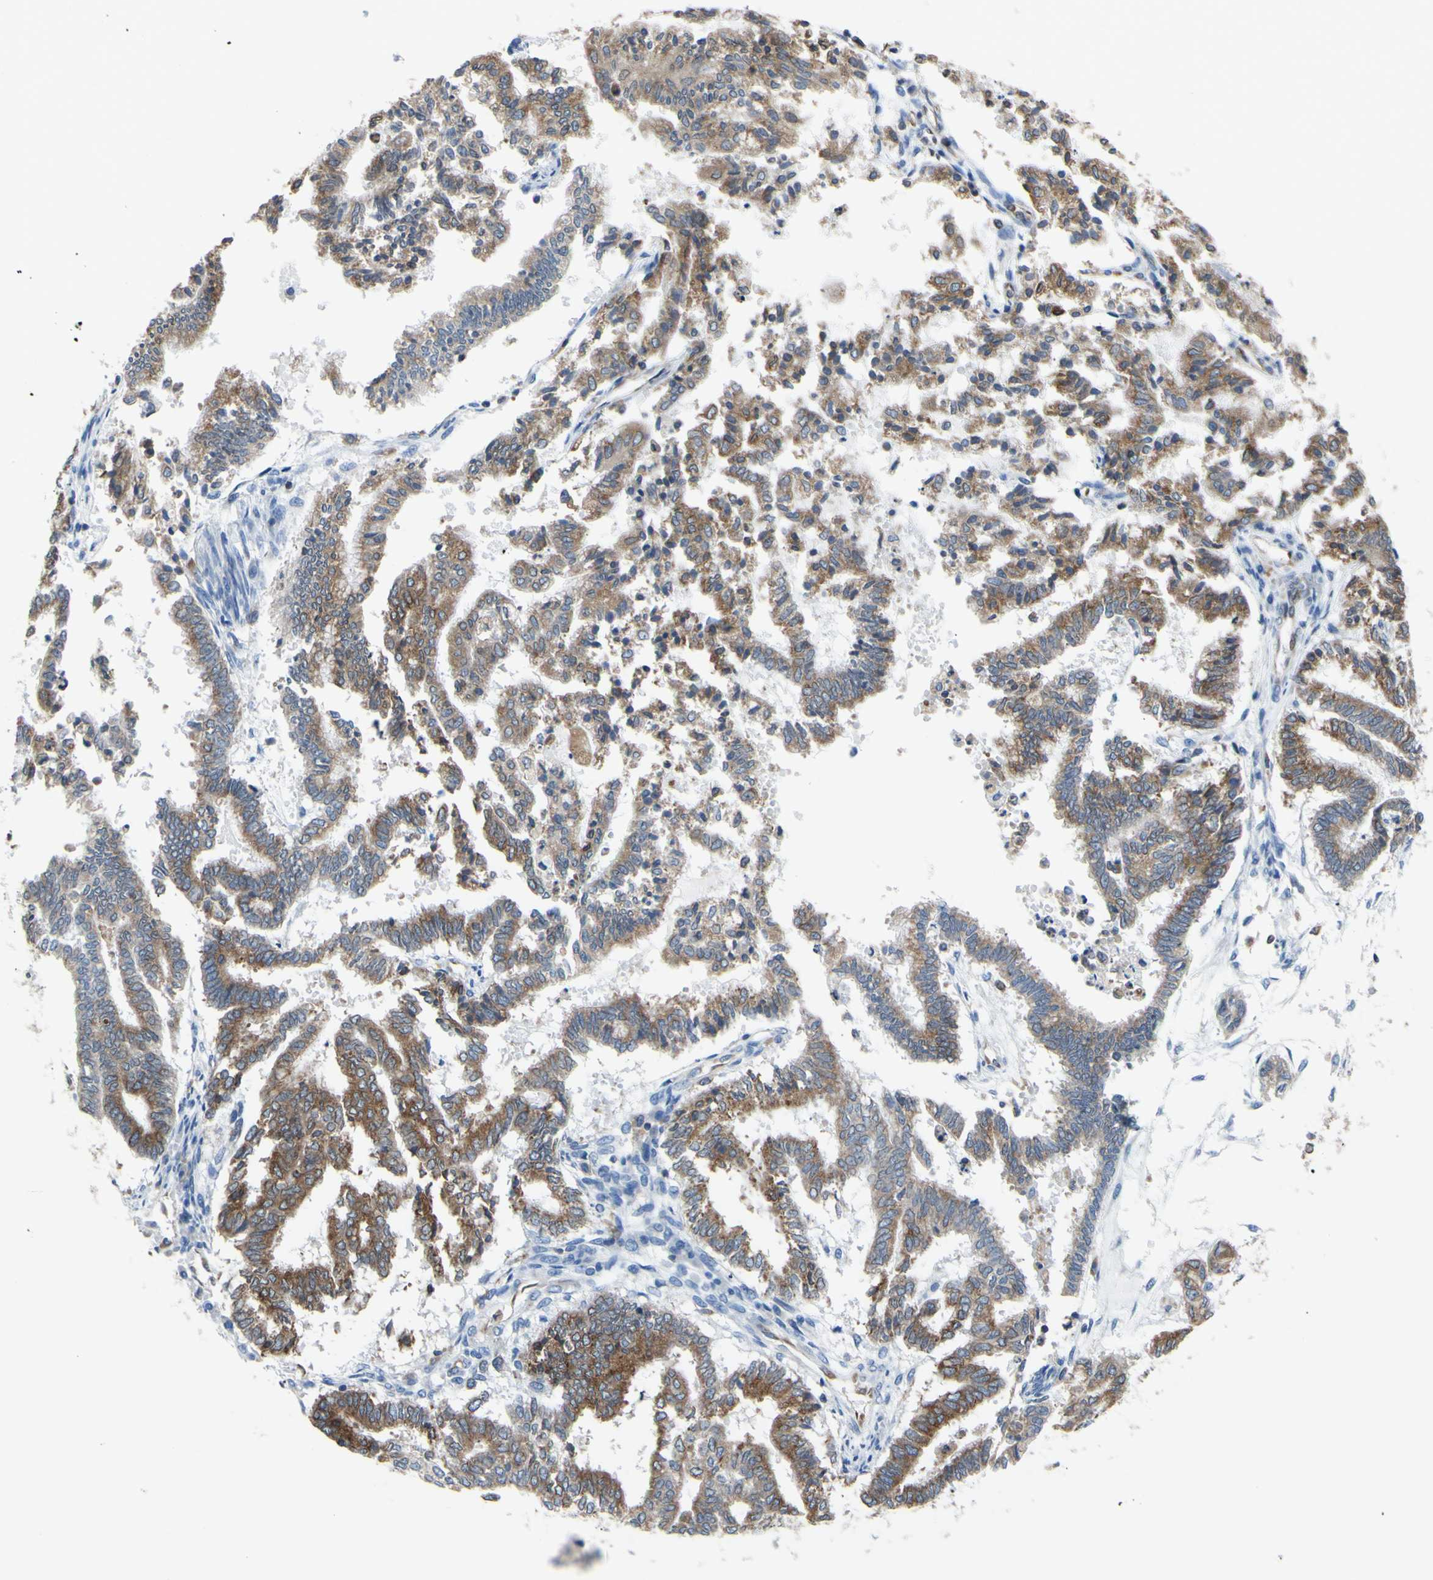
{"staining": {"intensity": "moderate", "quantity": ">75%", "location": "cytoplasmic/membranous"}, "tissue": "endometrial cancer", "cell_type": "Tumor cells", "image_type": "cancer", "snomed": [{"axis": "morphology", "description": "Necrosis, NOS"}, {"axis": "morphology", "description": "Adenocarcinoma, NOS"}, {"axis": "topography", "description": "Endometrium"}], "caption": "Tumor cells display medium levels of moderate cytoplasmic/membranous staining in approximately >75% of cells in human endometrial cancer (adenocarcinoma). (Stains: DAB (3,3'-diaminobenzidine) in brown, nuclei in blue, Microscopy: brightfield microscopy at high magnification).", "gene": "MGST2", "patient": {"sex": "female", "age": 79}}